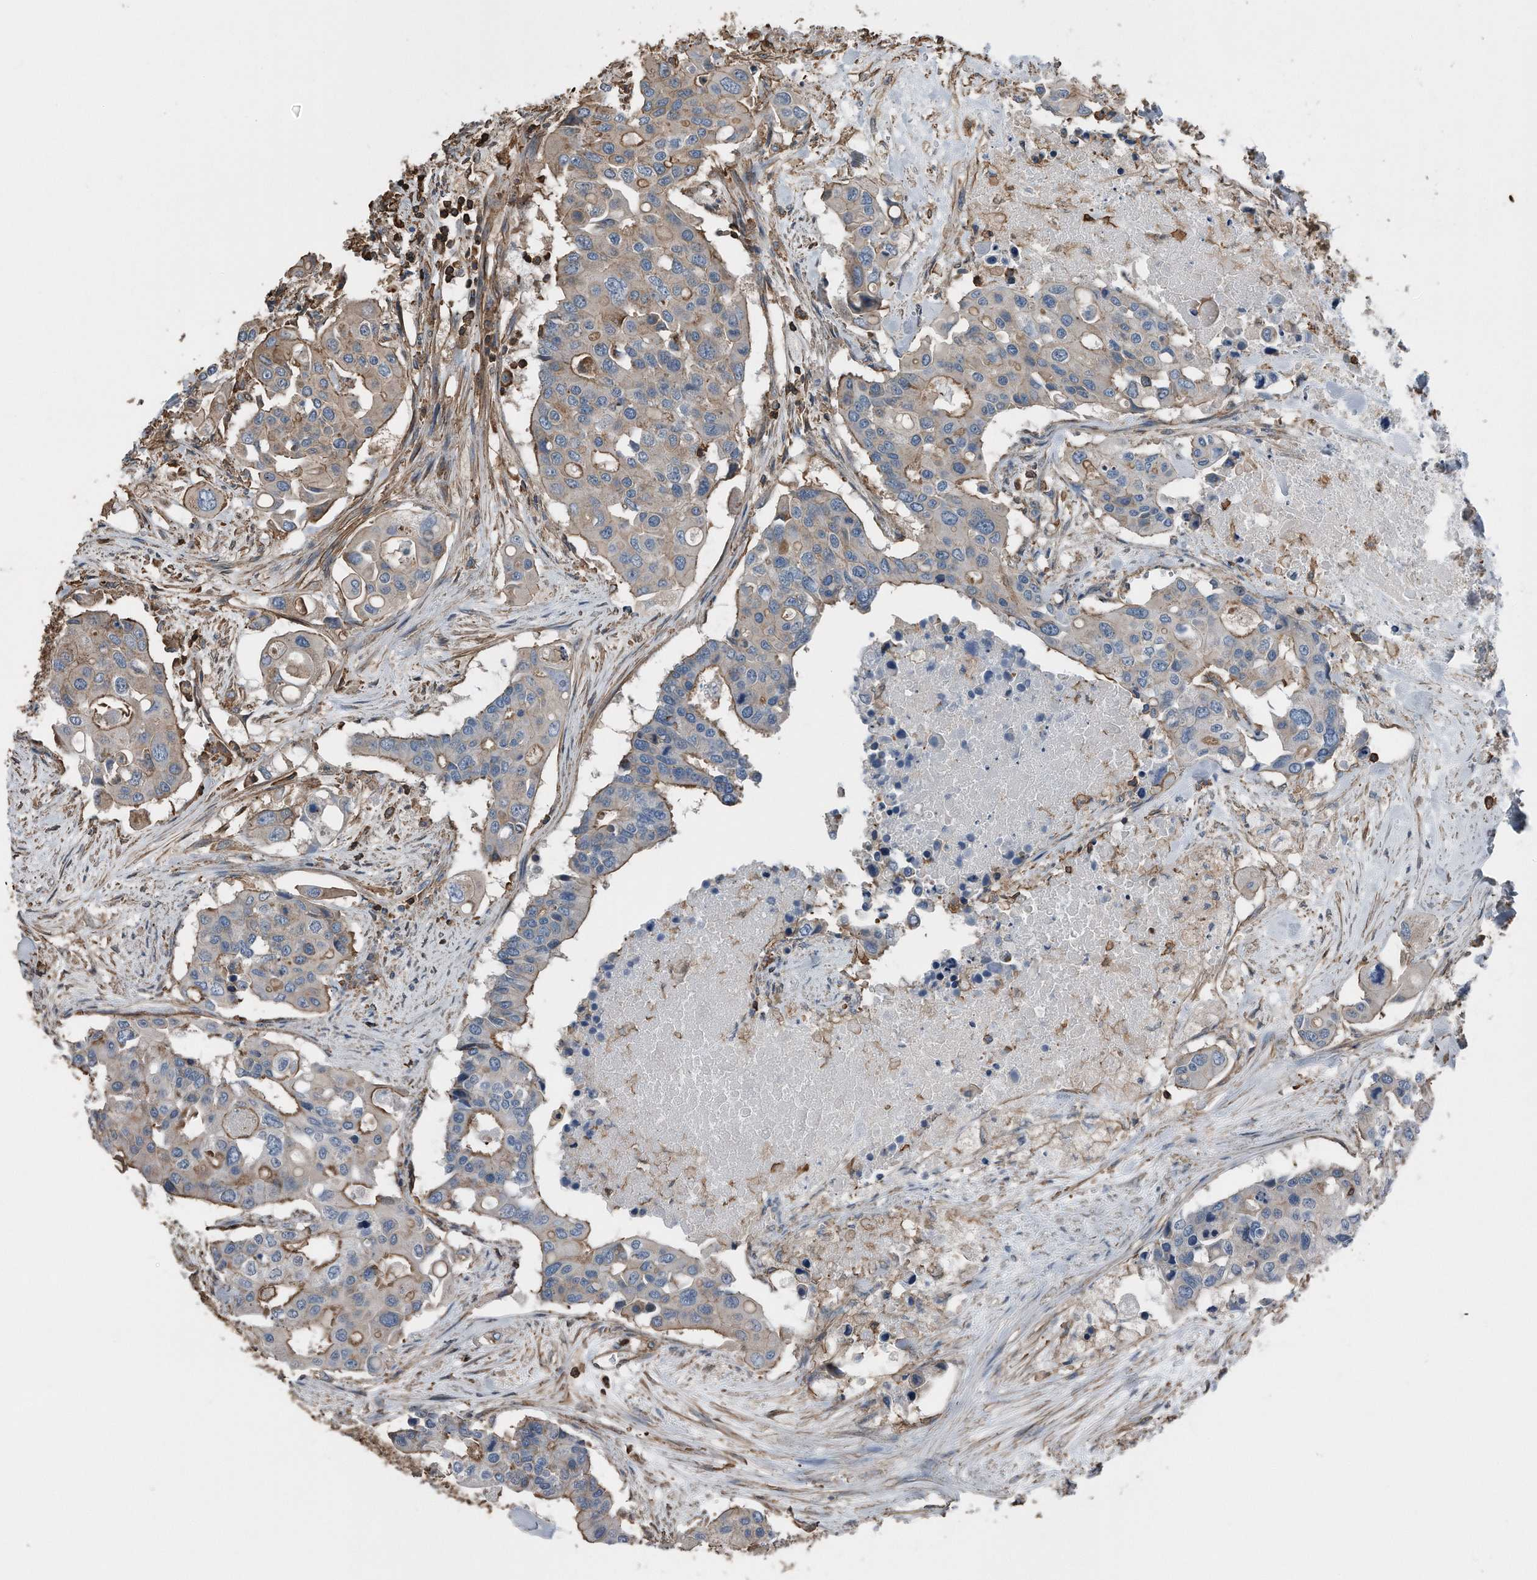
{"staining": {"intensity": "moderate", "quantity": "25%-75%", "location": "cytoplasmic/membranous"}, "tissue": "colorectal cancer", "cell_type": "Tumor cells", "image_type": "cancer", "snomed": [{"axis": "morphology", "description": "Adenocarcinoma, NOS"}, {"axis": "topography", "description": "Colon"}], "caption": "IHC photomicrograph of colorectal adenocarcinoma stained for a protein (brown), which reveals medium levels of moderate cytoplasmic/membranous expression in about 25%-75% of tumor cells.", "gene": "RSPO3", "patient": {"sex": "male", "age": 77}}